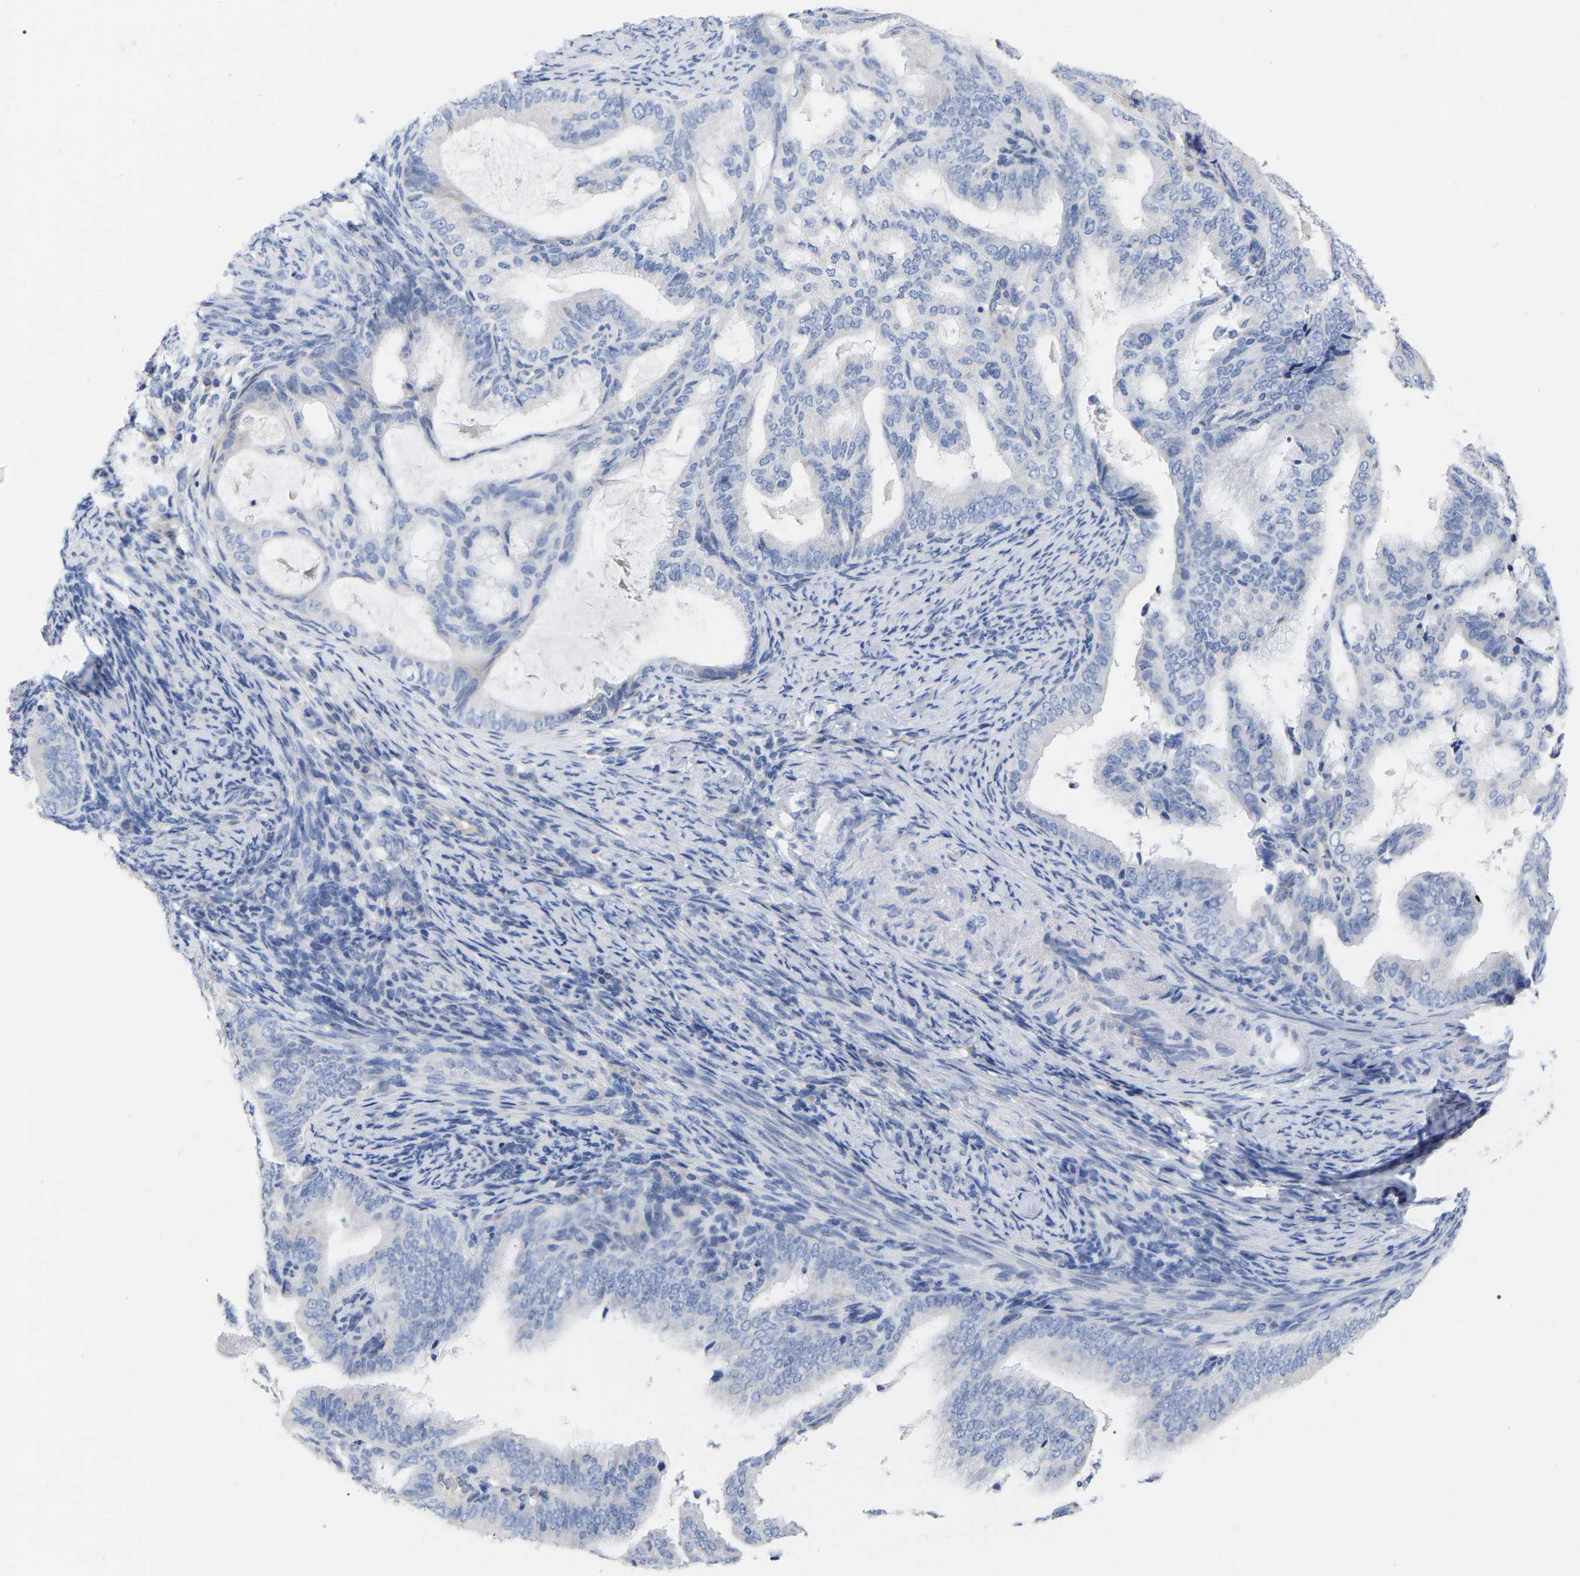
{"staining": {"intensity": "negative", "quantity": "none", "location": "none"}, "tissue": "endometrial cancer", "cell_type": "Tumor cells", "image_type": "cancer", "snomed": [{"axis": "morphology", "description": "Adenocarcinoma, NOS"}, {"axis": "topography", "description": "Endometrium"}], "caption": "Human endometrial cancer stained for a protein using immunohistochemistry exhibits no staining in tumor cells.", "gene": "HAPLN1", "patient": {"sex": "female", "age": 58}}